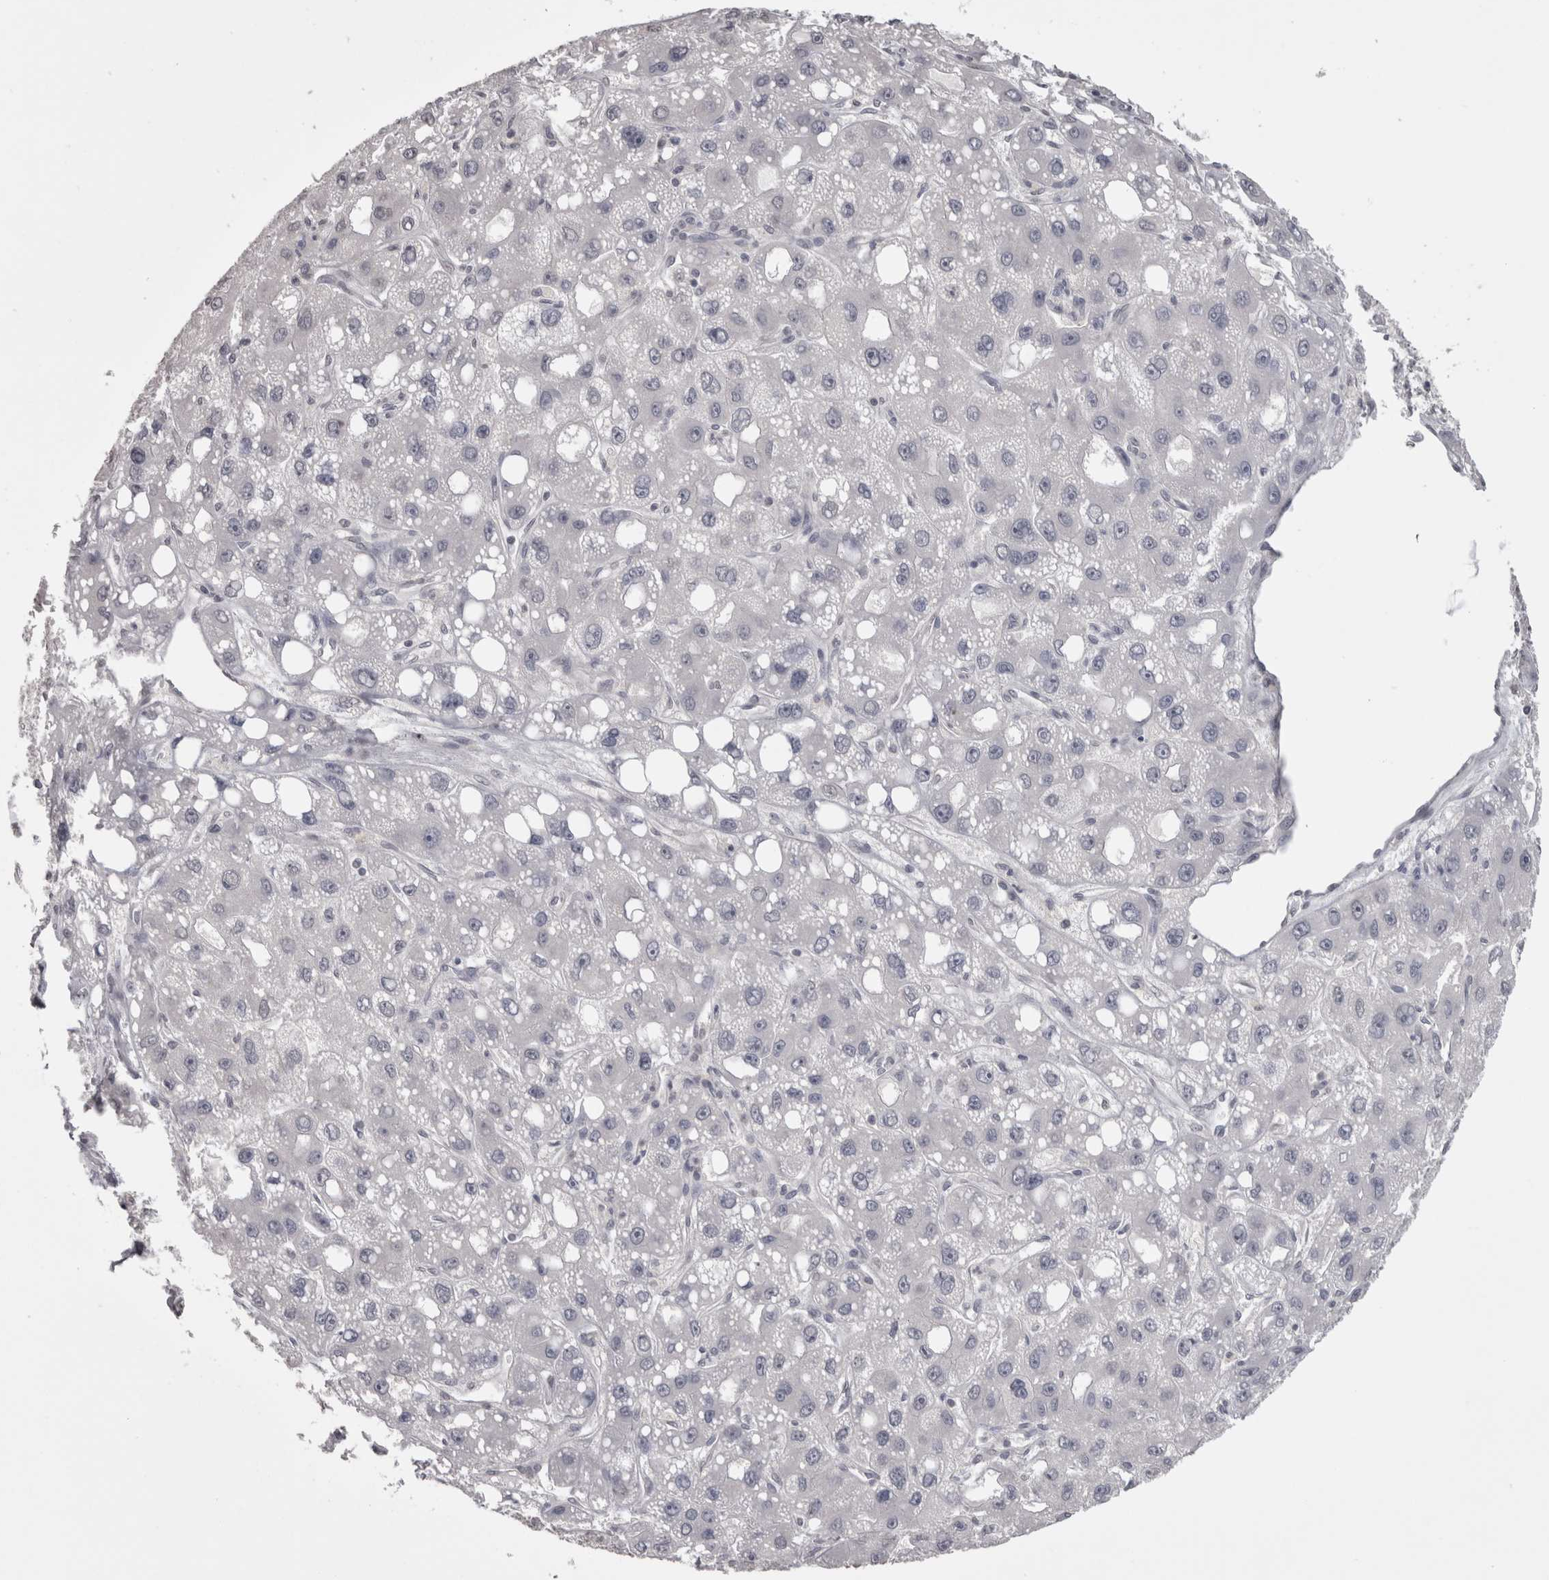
{"staining": {"intensity": "negative", "quantity": "none", "location": "none"}, "tissue": "liver cancer", "cell_type": "Tumor cells", "image_type": "cancer", "snomed": [{"axis": "morphology", "description": "Carcinoma, Hepatocellular, NOS"}, {"axis": "topography", "description": "Liver"}], "caption": "Tumor cells show no significant protein expression in liver cancer.", "gene": "LAX1", "patient": {"sex": "male", "age": 55}}